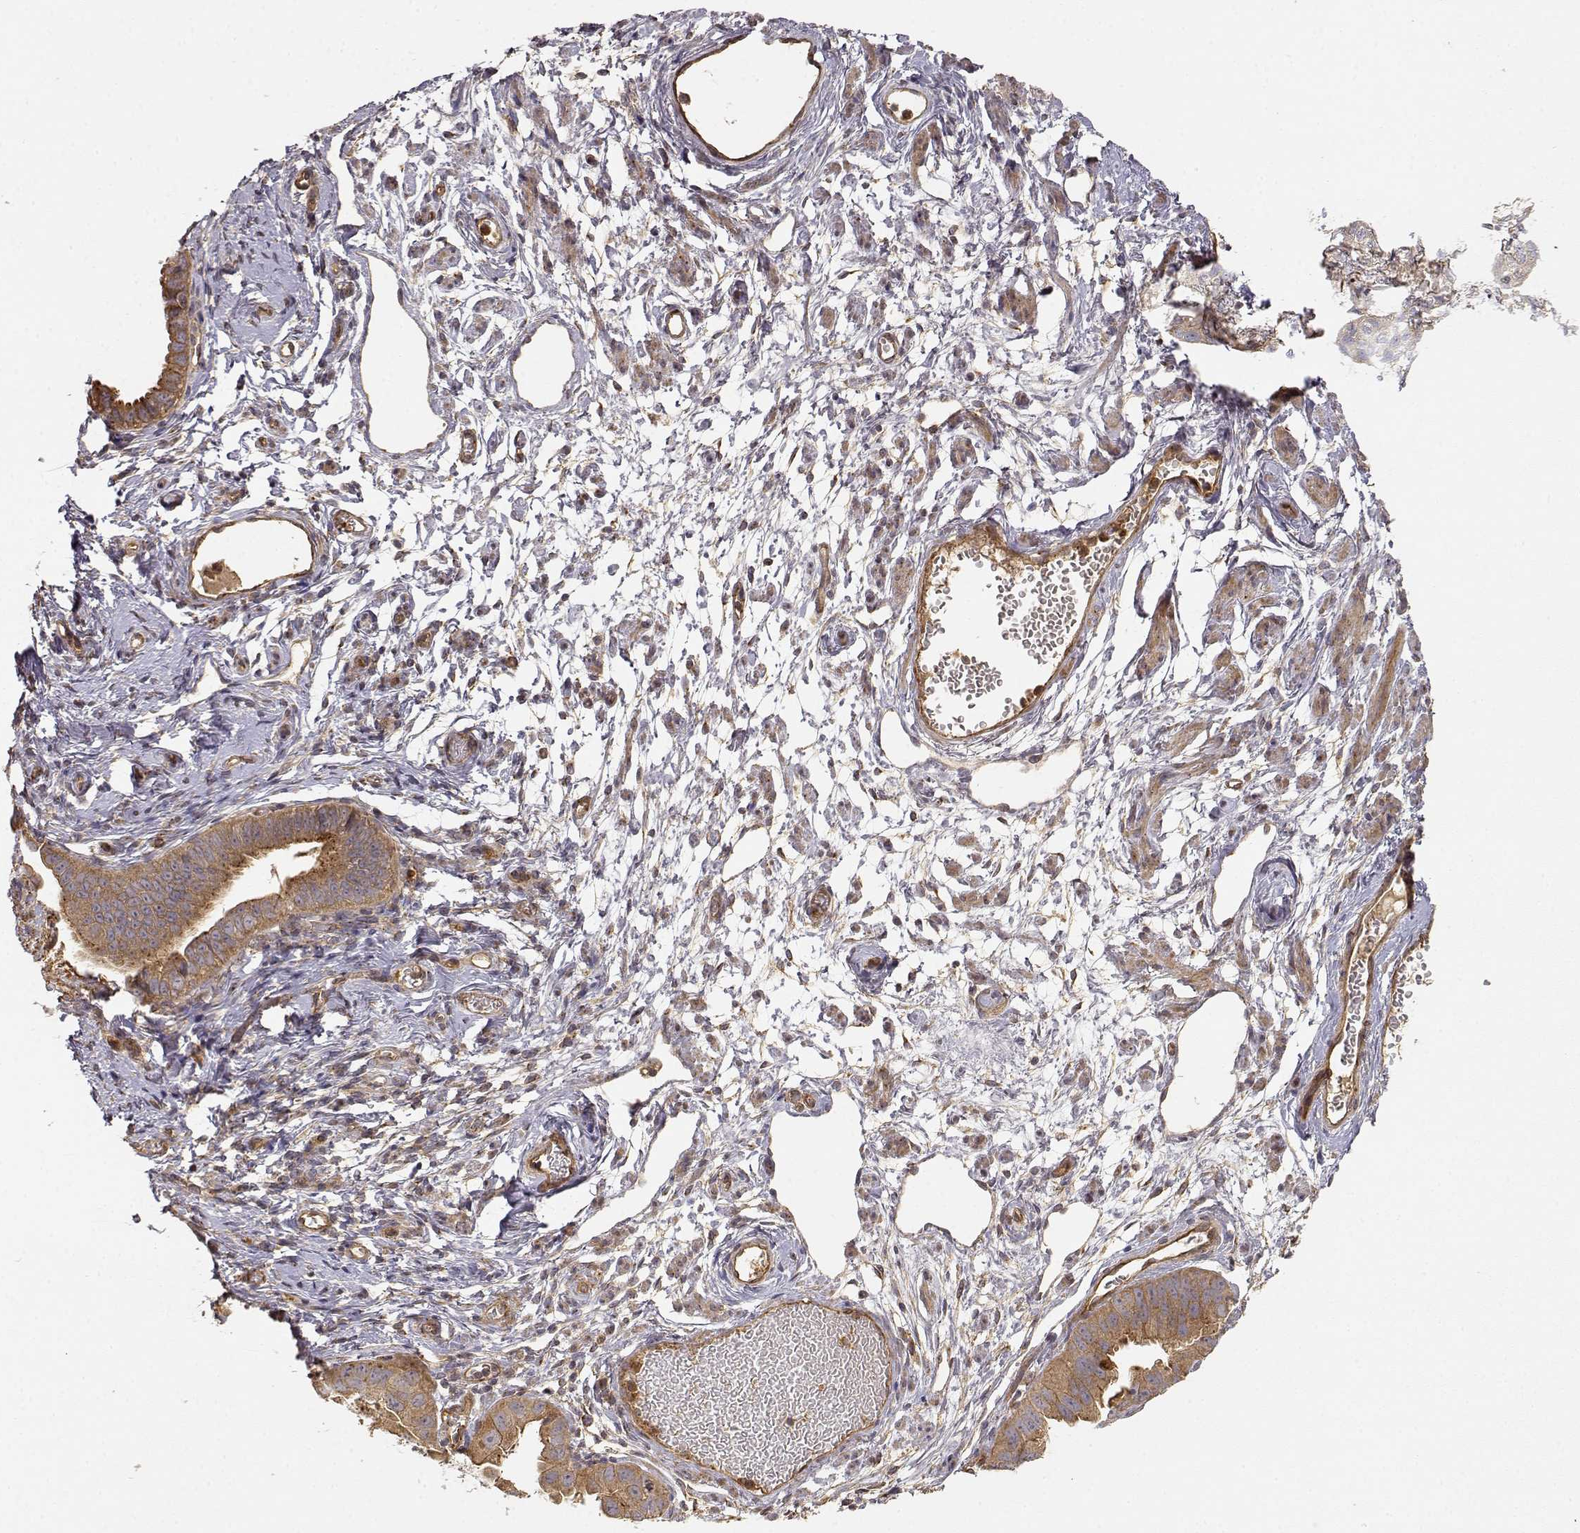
{"staining": {"intensity": "moderate", "quantity": ">75%", "location": "cytoplasmic/membranous"}, "tissue": "ovarian cancer", "cell_type": "Tumor cells", "image_type": "cancer", "snomed": [{"axis": "morphology", "description": "Carcinoma, endometroid"}, {"axis": "topography", "description": "Ovary"}], "caption": "Ovarian endometroid carcinoma tissue displays moderate cytoplasmic/membranous expression in approximately >75% of tumor cells", "gene": "CDK5RAP2", "patient": {"sex": "female", "age": 85}}